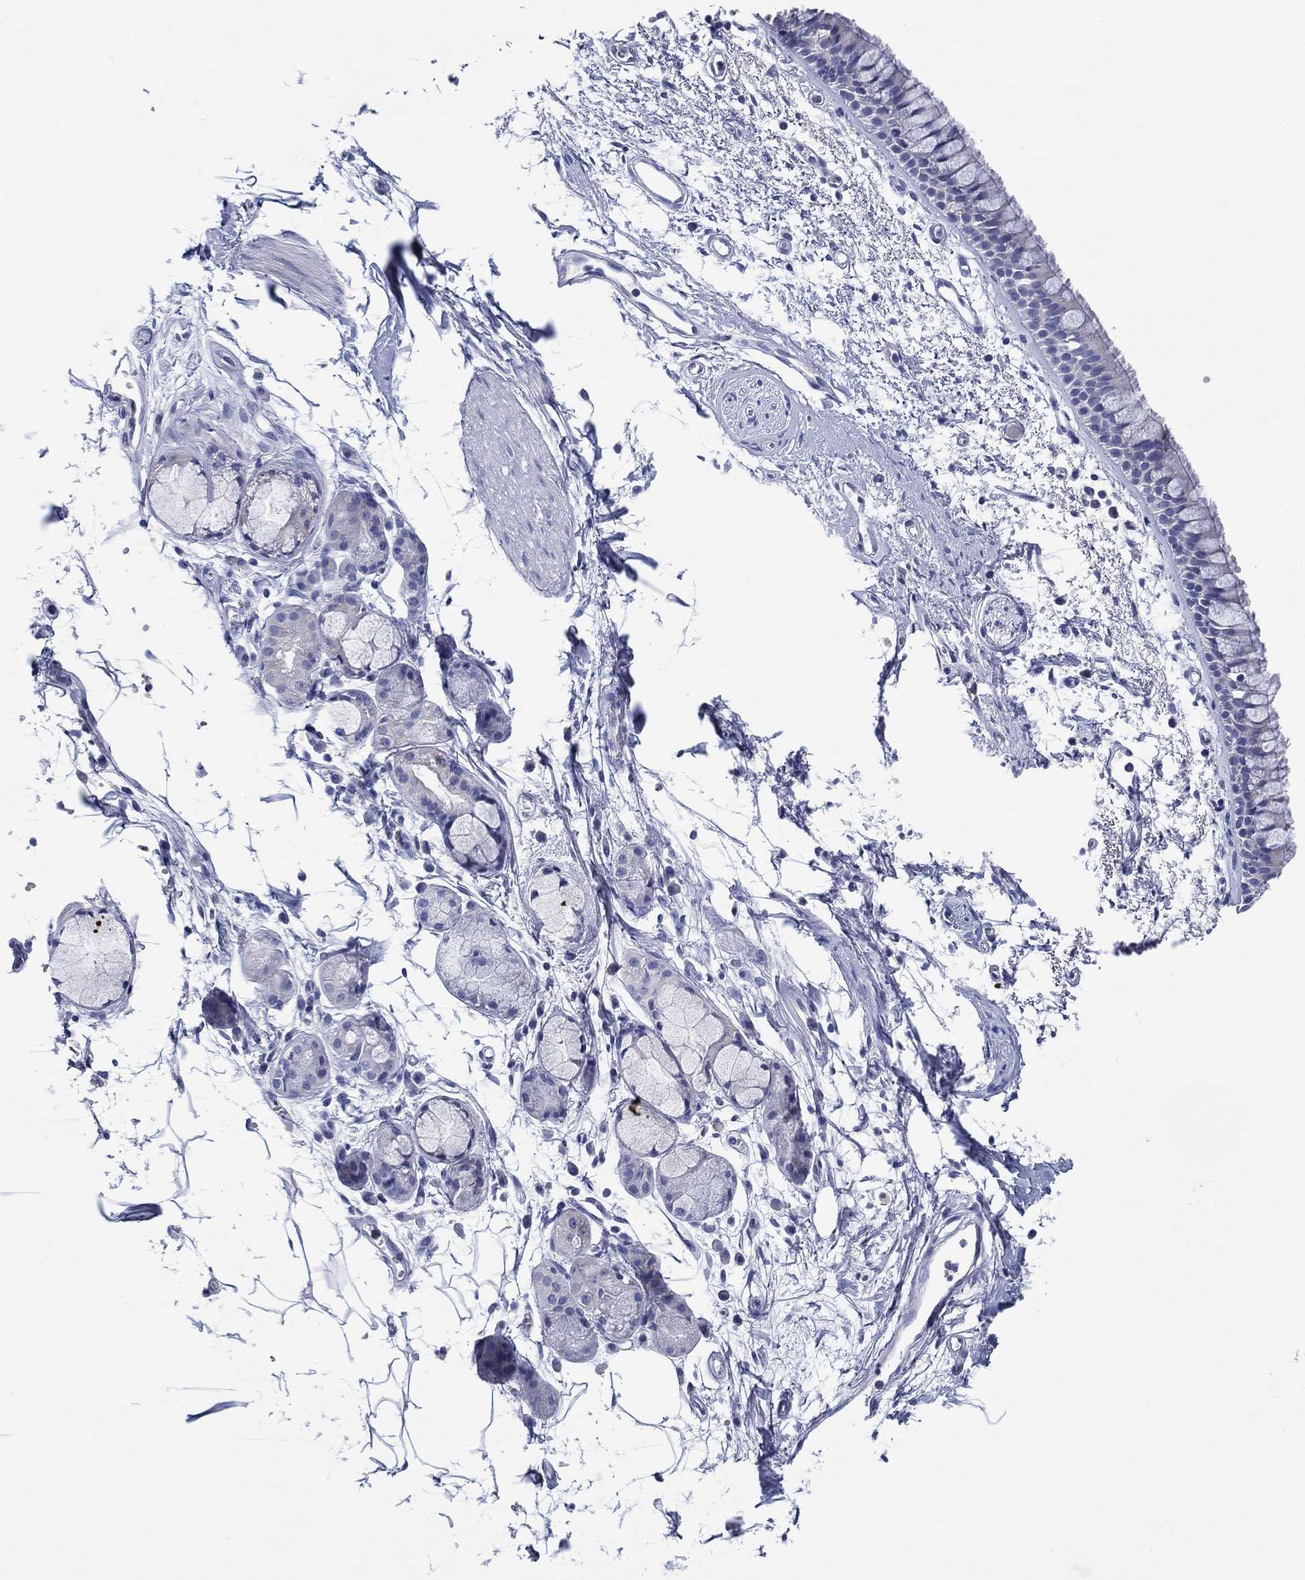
{"staining": {"intensity": "weak", "quantity": "<25%", "location": "cytoplasmic/membranous"}, "tissue": "bronchus", "cell_type": "Respiratory epithelial cells", "image_type": "normal", "snomed": [{"axis": "morphology", "description": "Normal tissue, NOS"}, {"axis": "topography", "description": "Cartilage tissue"}, {"axis": "topography", "description": "Bronchus"}], "caption": "Immunohistochemistry of benign bronchus exhibits no positivity in respiratory epithelial cells.", "gene": "HDC", "patient": {"sex": "male", "age": 66}}